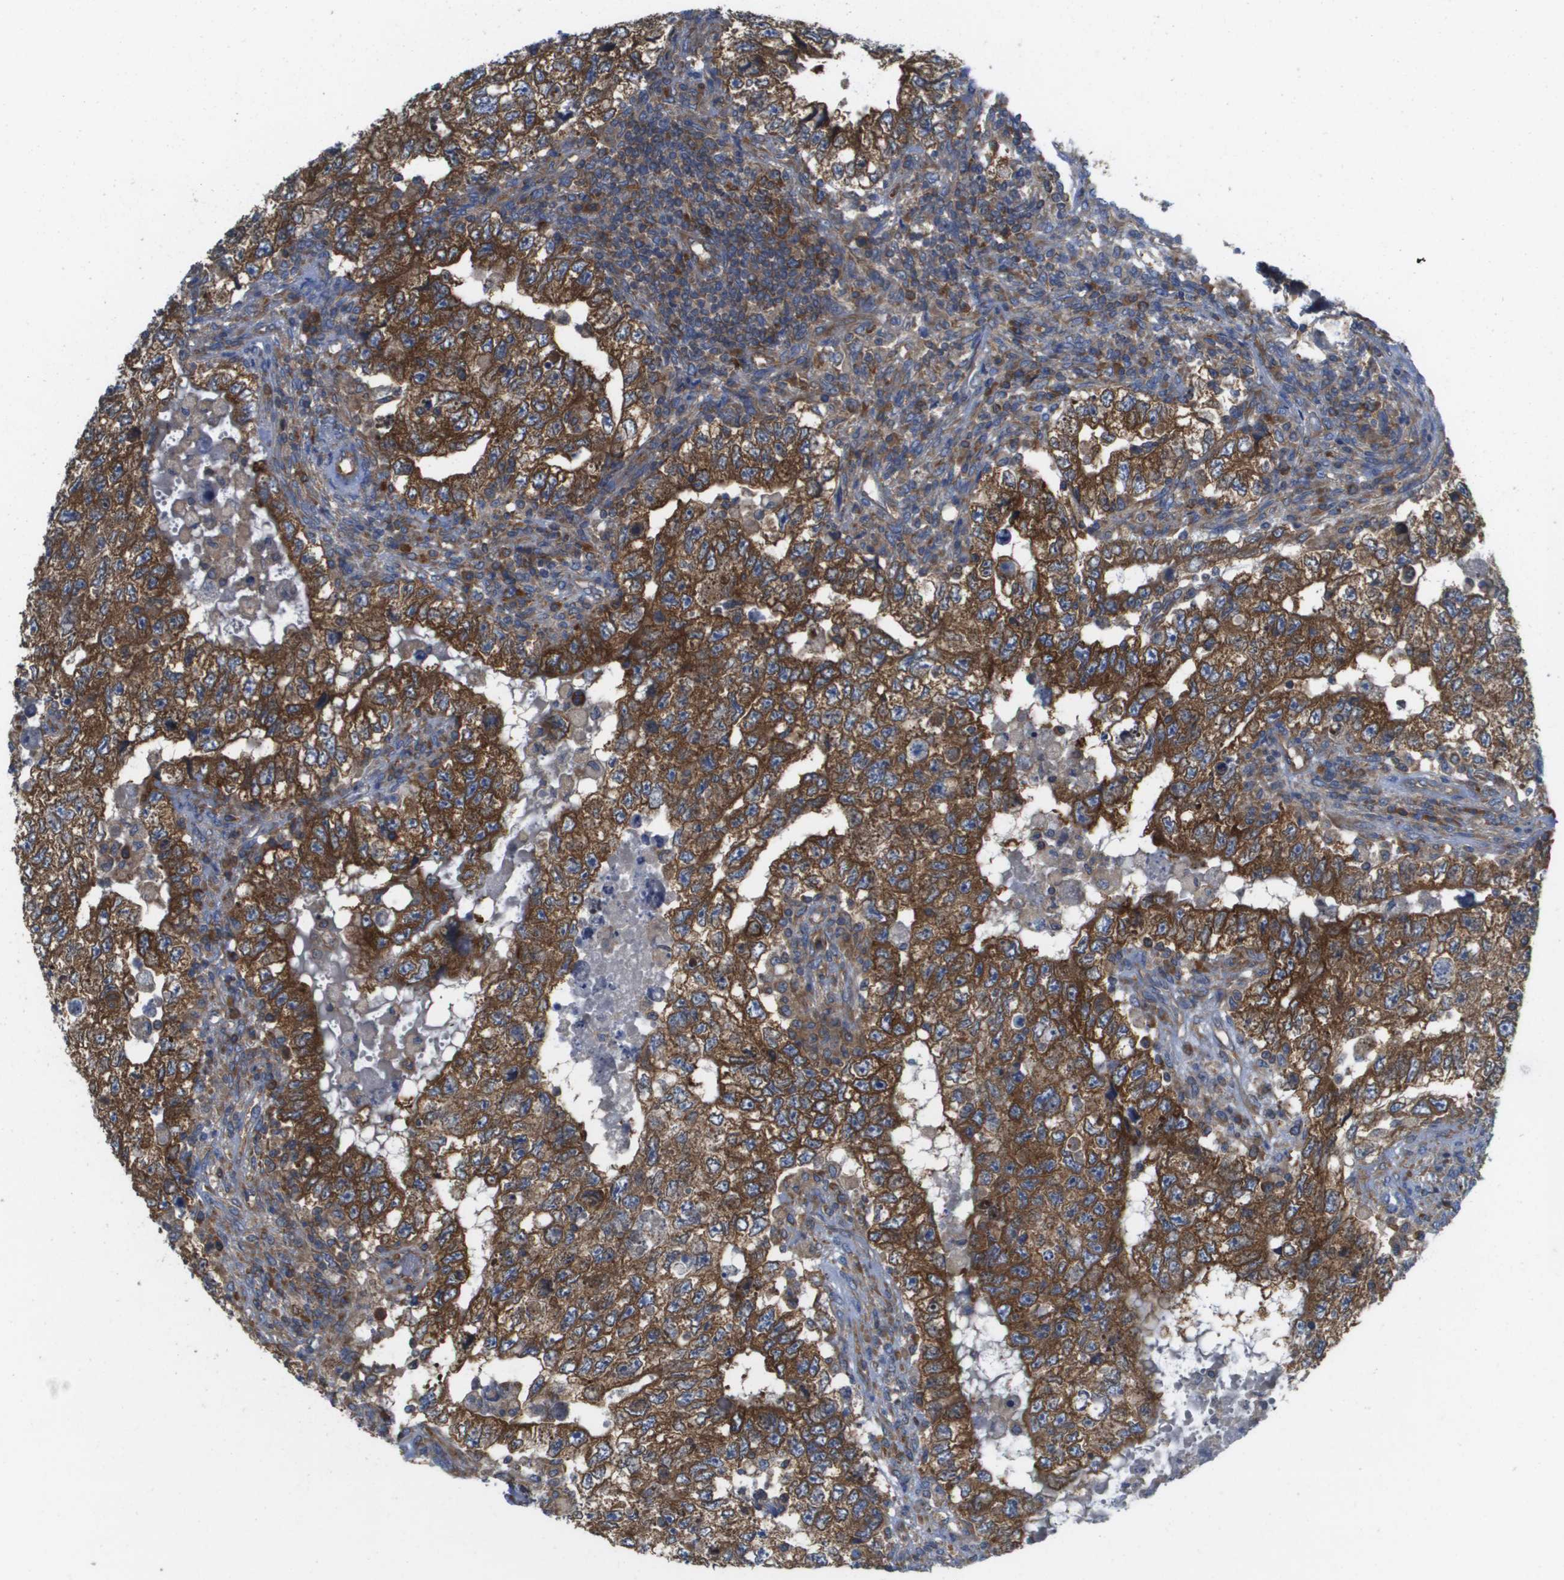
{"staining": {"intensity": "strong", "quantity": ">75%", "location": "cytoplasmic/membranous"}, "tissue": "testis cancer", "cell_type": "Tumor cells", "image_type": "cancer", "snomed": [{"axis": "morphology", "description": "Carcinoma, Embryonal, NOS"}, {"axis": "topography", "description": "Testis"}], "caption": "An immunohistochemistry histopathology image of neoplastic tissue is shown. Protein staining in brown highlights strong cytoplasmic/membranous positivity in testis embryonal carcinoma within tumor cells.", "gene": "EIF4G2", "patient": {"sex": "male", "age": 36}}